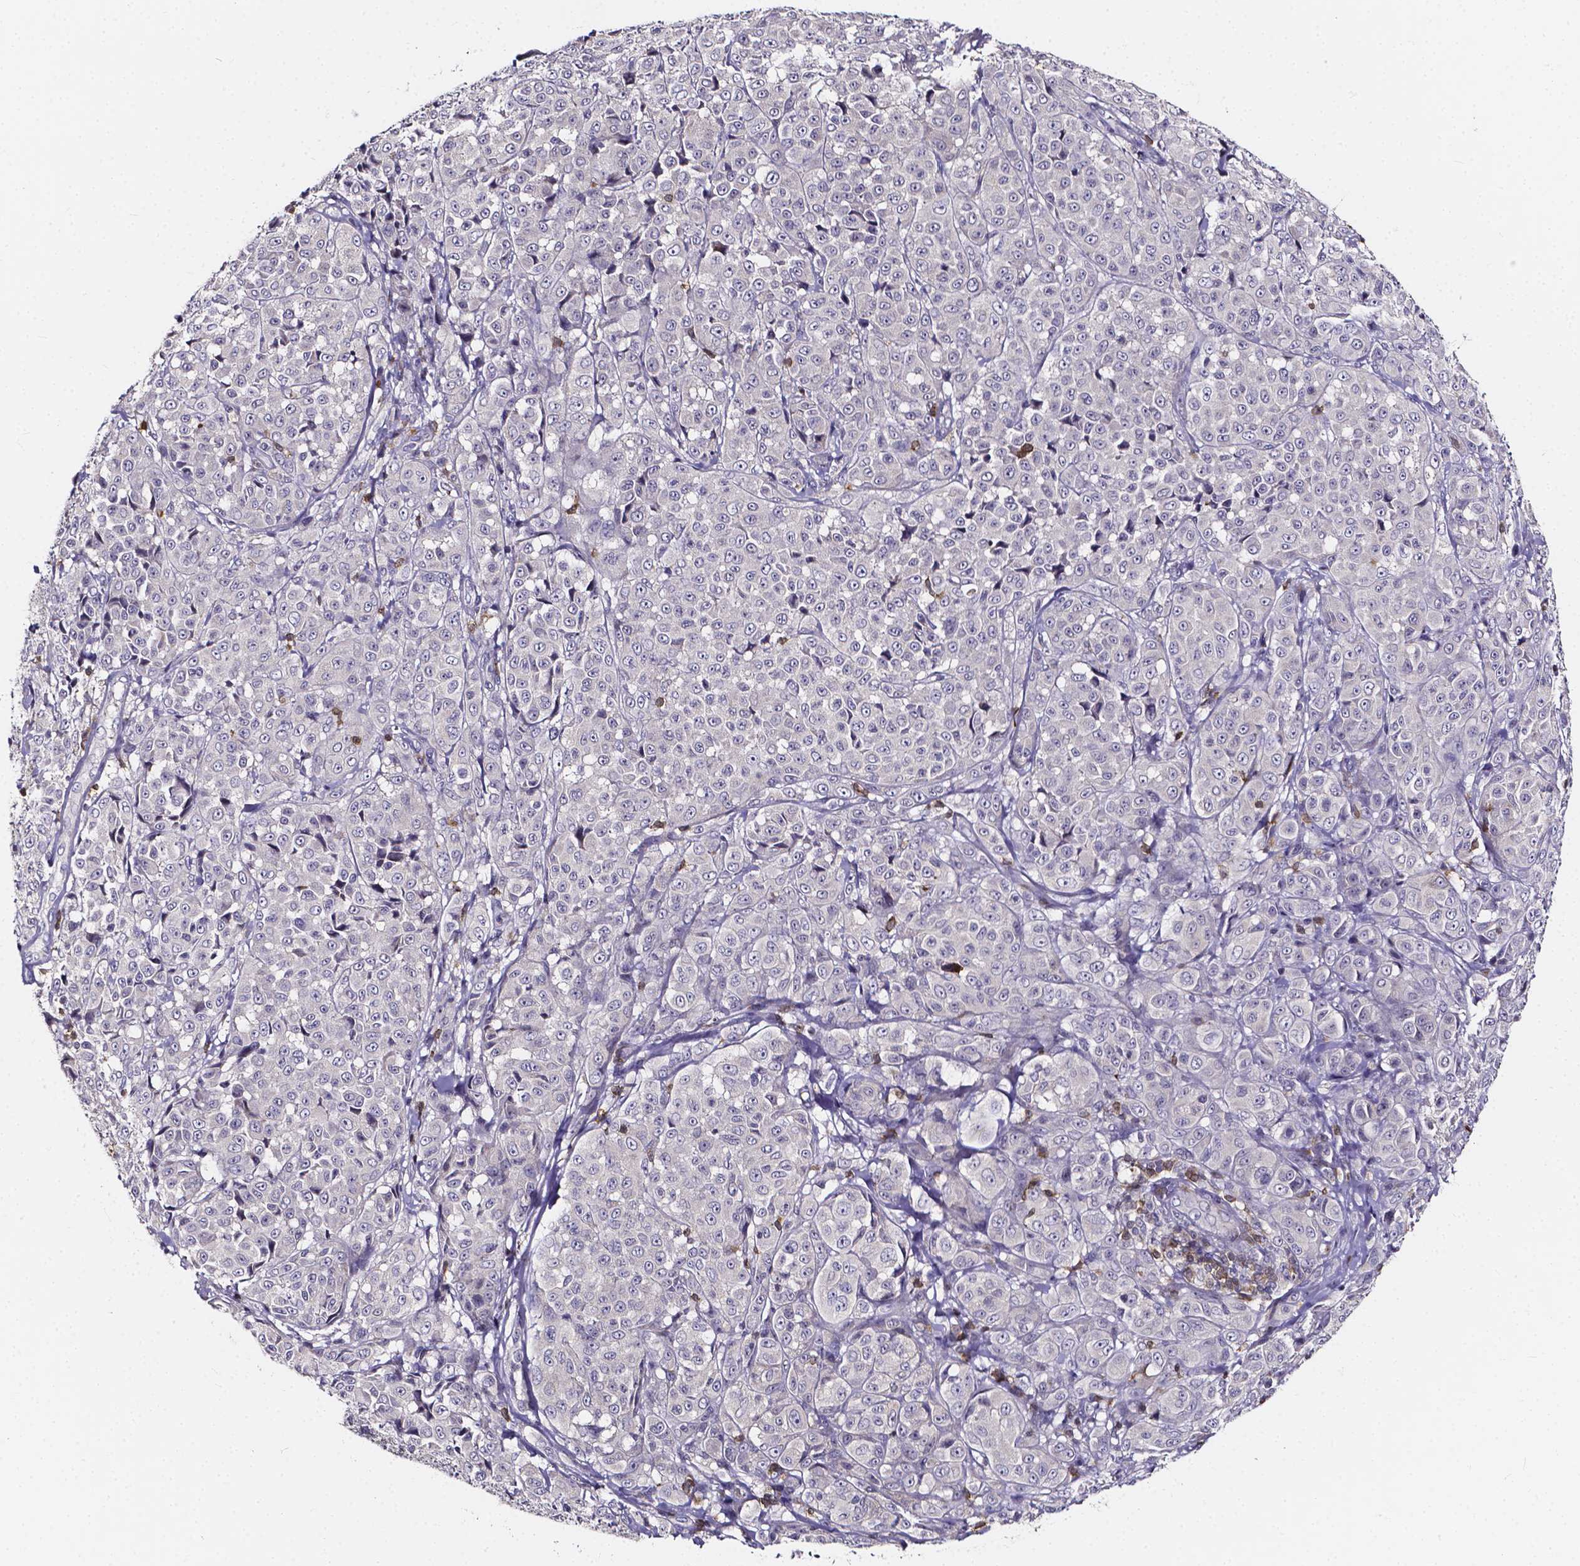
{"staining": {"intensity": "negative", "quantity": "none", "location": "none"}, "tissue": "melanoma", "cell_type": "Tumor cells", "image_type": "cancer", "snomed": [{"axis": "morphology", "description": "Malignant melanoma, NOS"}, {"axis": "topography", "description": "Skin"}], "caption": "IHC photomicrograph of neoplastic tissue: malignant melanoma stained with DAB (3,3'-diaminobenzidine) displays no significant protein positivity in tumor cells.", "gene": "THEMIS", "patient": {"sex": "male", "age": 89}}